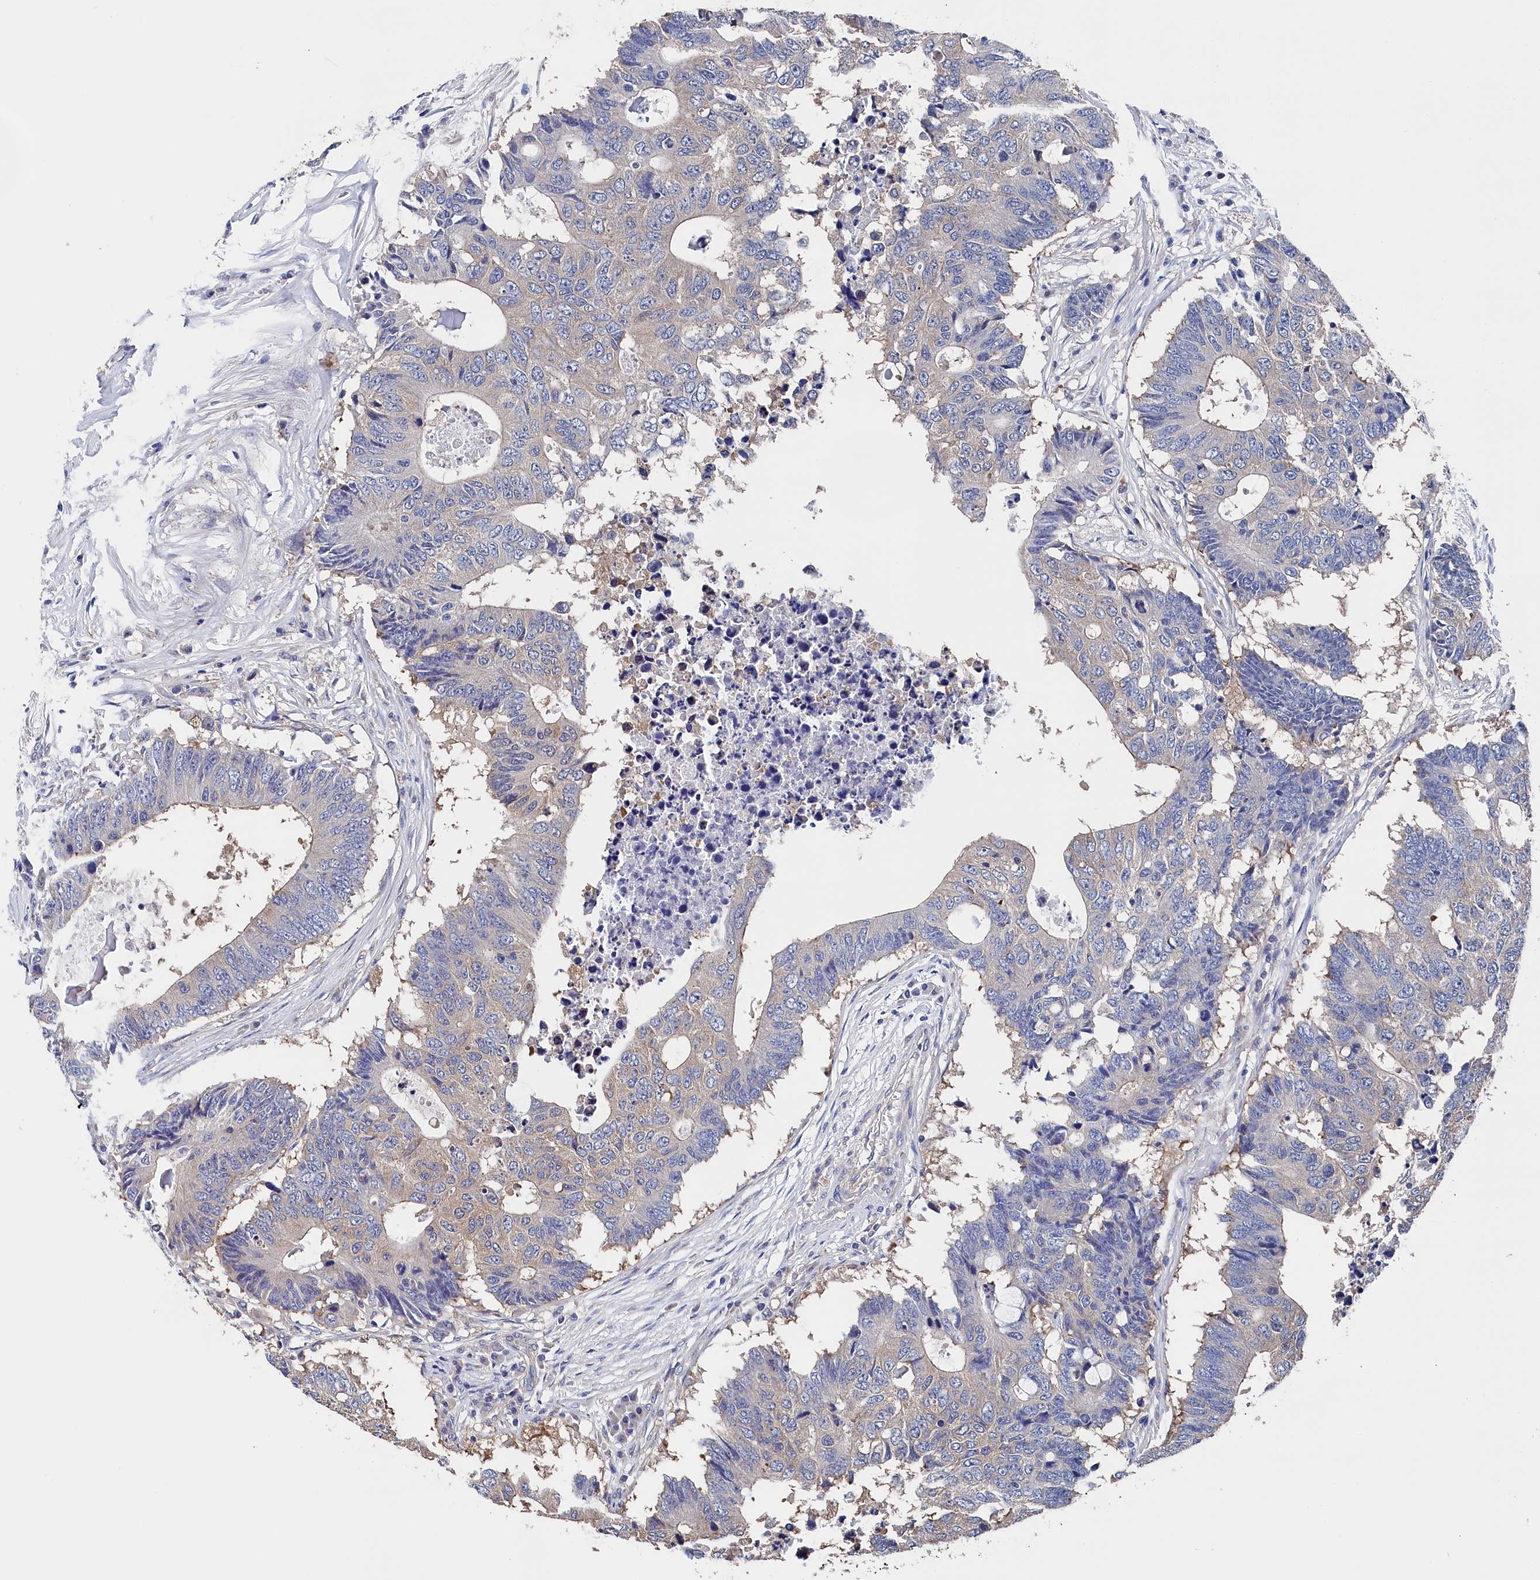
{"staining": {"intensity": "weak", "quantity": "<25%", "location": "cytoplasmic/membranous"}, "tissue": "colorectal cancer", "cell_type": "Tumor cells", "image_type": "cancer", "snomed": [{"axis": "morphology", "description": "Adenocarcinoma, NOS"}, {"axis": "topography", "description": "Colon"}], "caption": "A histopathology image of adenocarcinoma (colorectal) stained for a protein reveals no brown staining in tumor cells. (IHC, brightfield microscopy, high magnification).", "gene": "BHMT", "patient": {"sex": "male", "age": 71}}